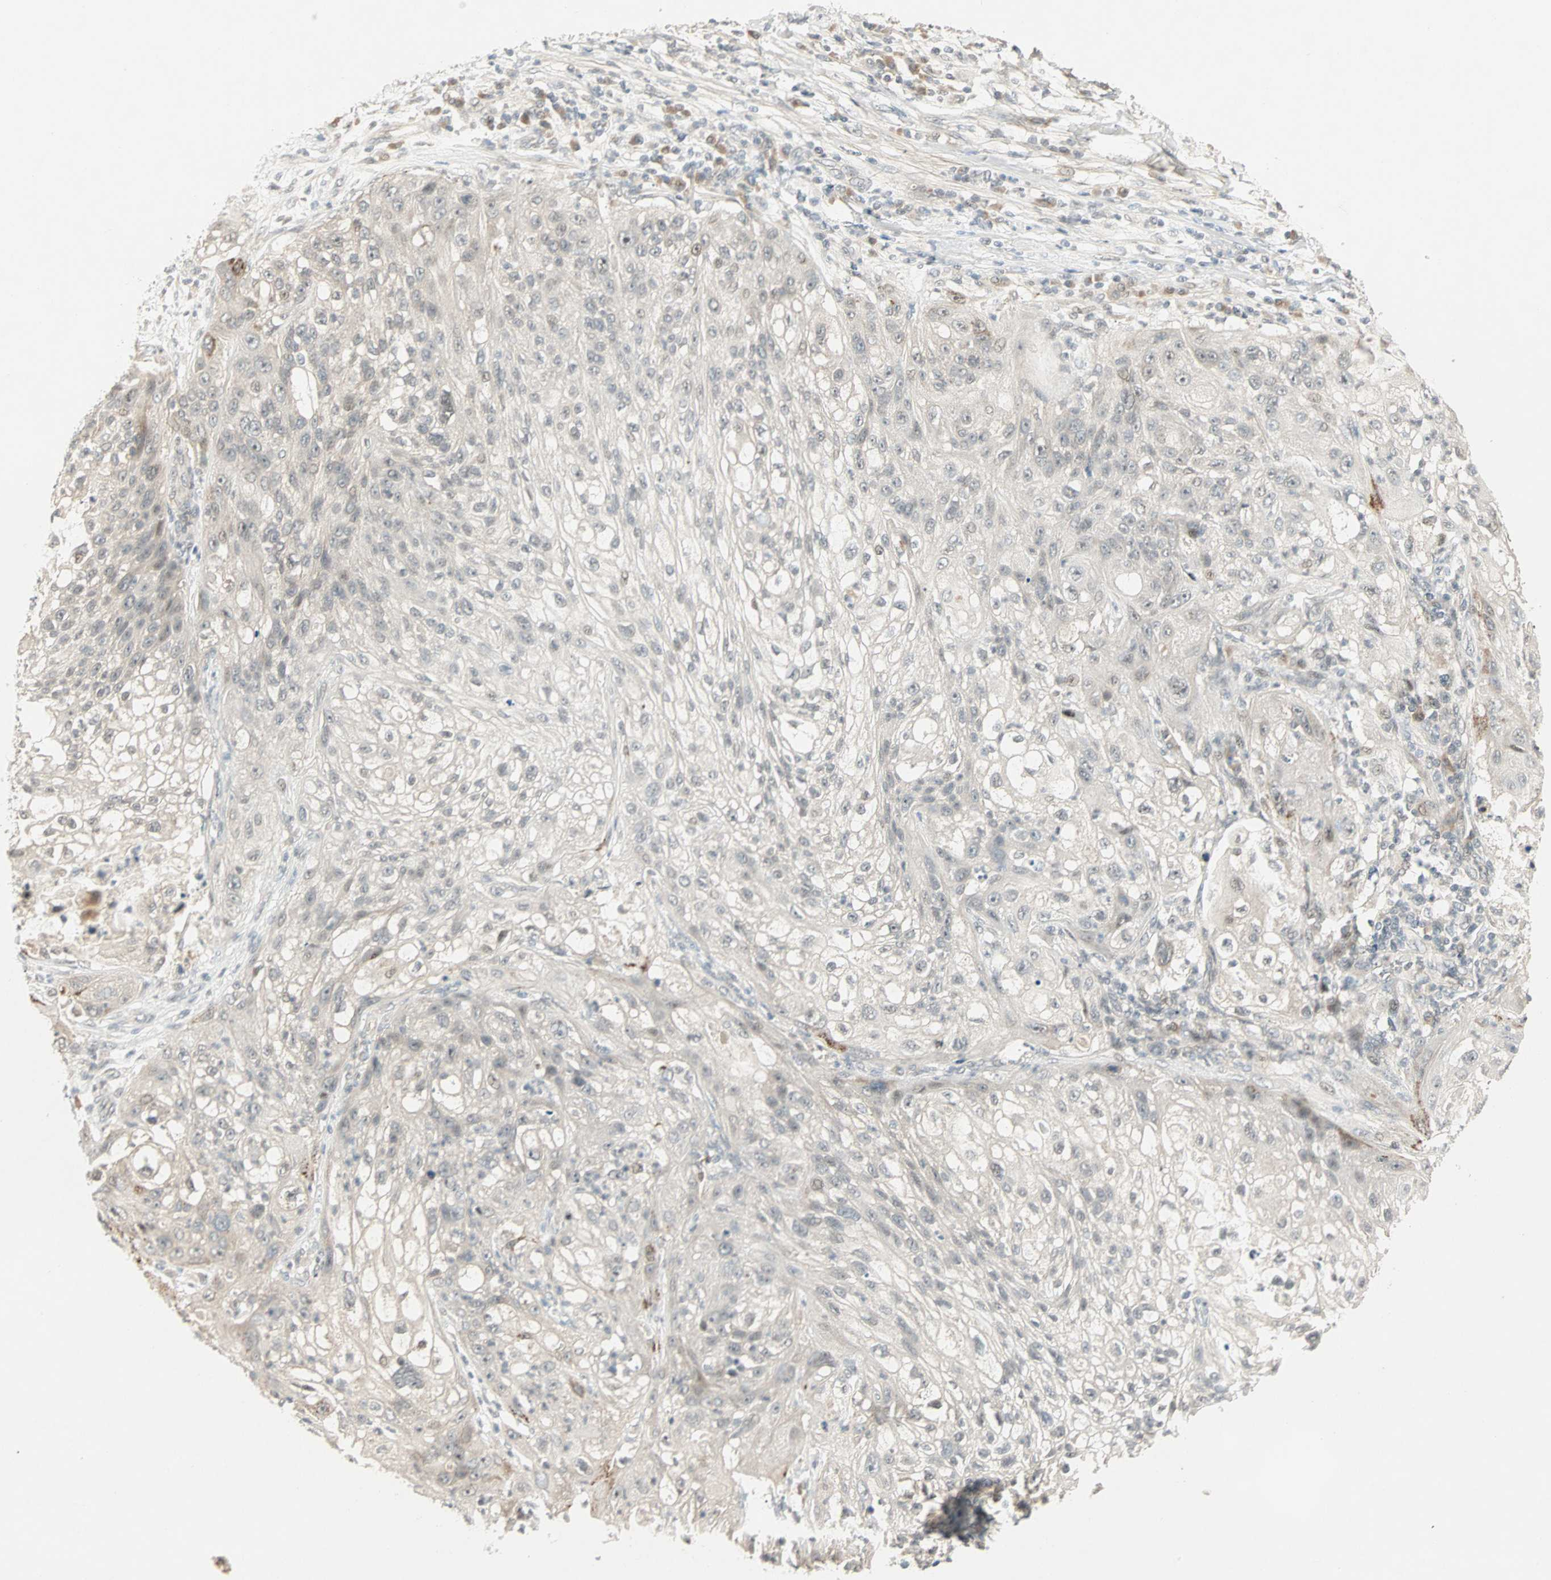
{"staining": {"intensity": "weak", "quantity": ">75%", "location": "cytoplasmic/membranous,nuclear"}, "tissue": "lung cancer", "cell_type": "Tumor cells", "image_type": "cancer", "snomed": [{"axis": "morphology", "description": "Inflammation, NOS"}, {"axis": "morphology", "description": "Squamous cell carcinoma, NOS"}, {"axis": "topography", "description": "Lymph node"}, {"axis": "topography", "description": "Soft tissue"}, {"axis": "topography", "description": "Lung"}], "caption": "The micrograph demonstrates immunohistochemical staining of squamous cell carcinoma (lung). There is weak cytoplasmic/membranous and nuclear staining is present in about >75% of tumor cells.", "gene": "ACSL5", "patient": {"sex": "male", "age": 66}}